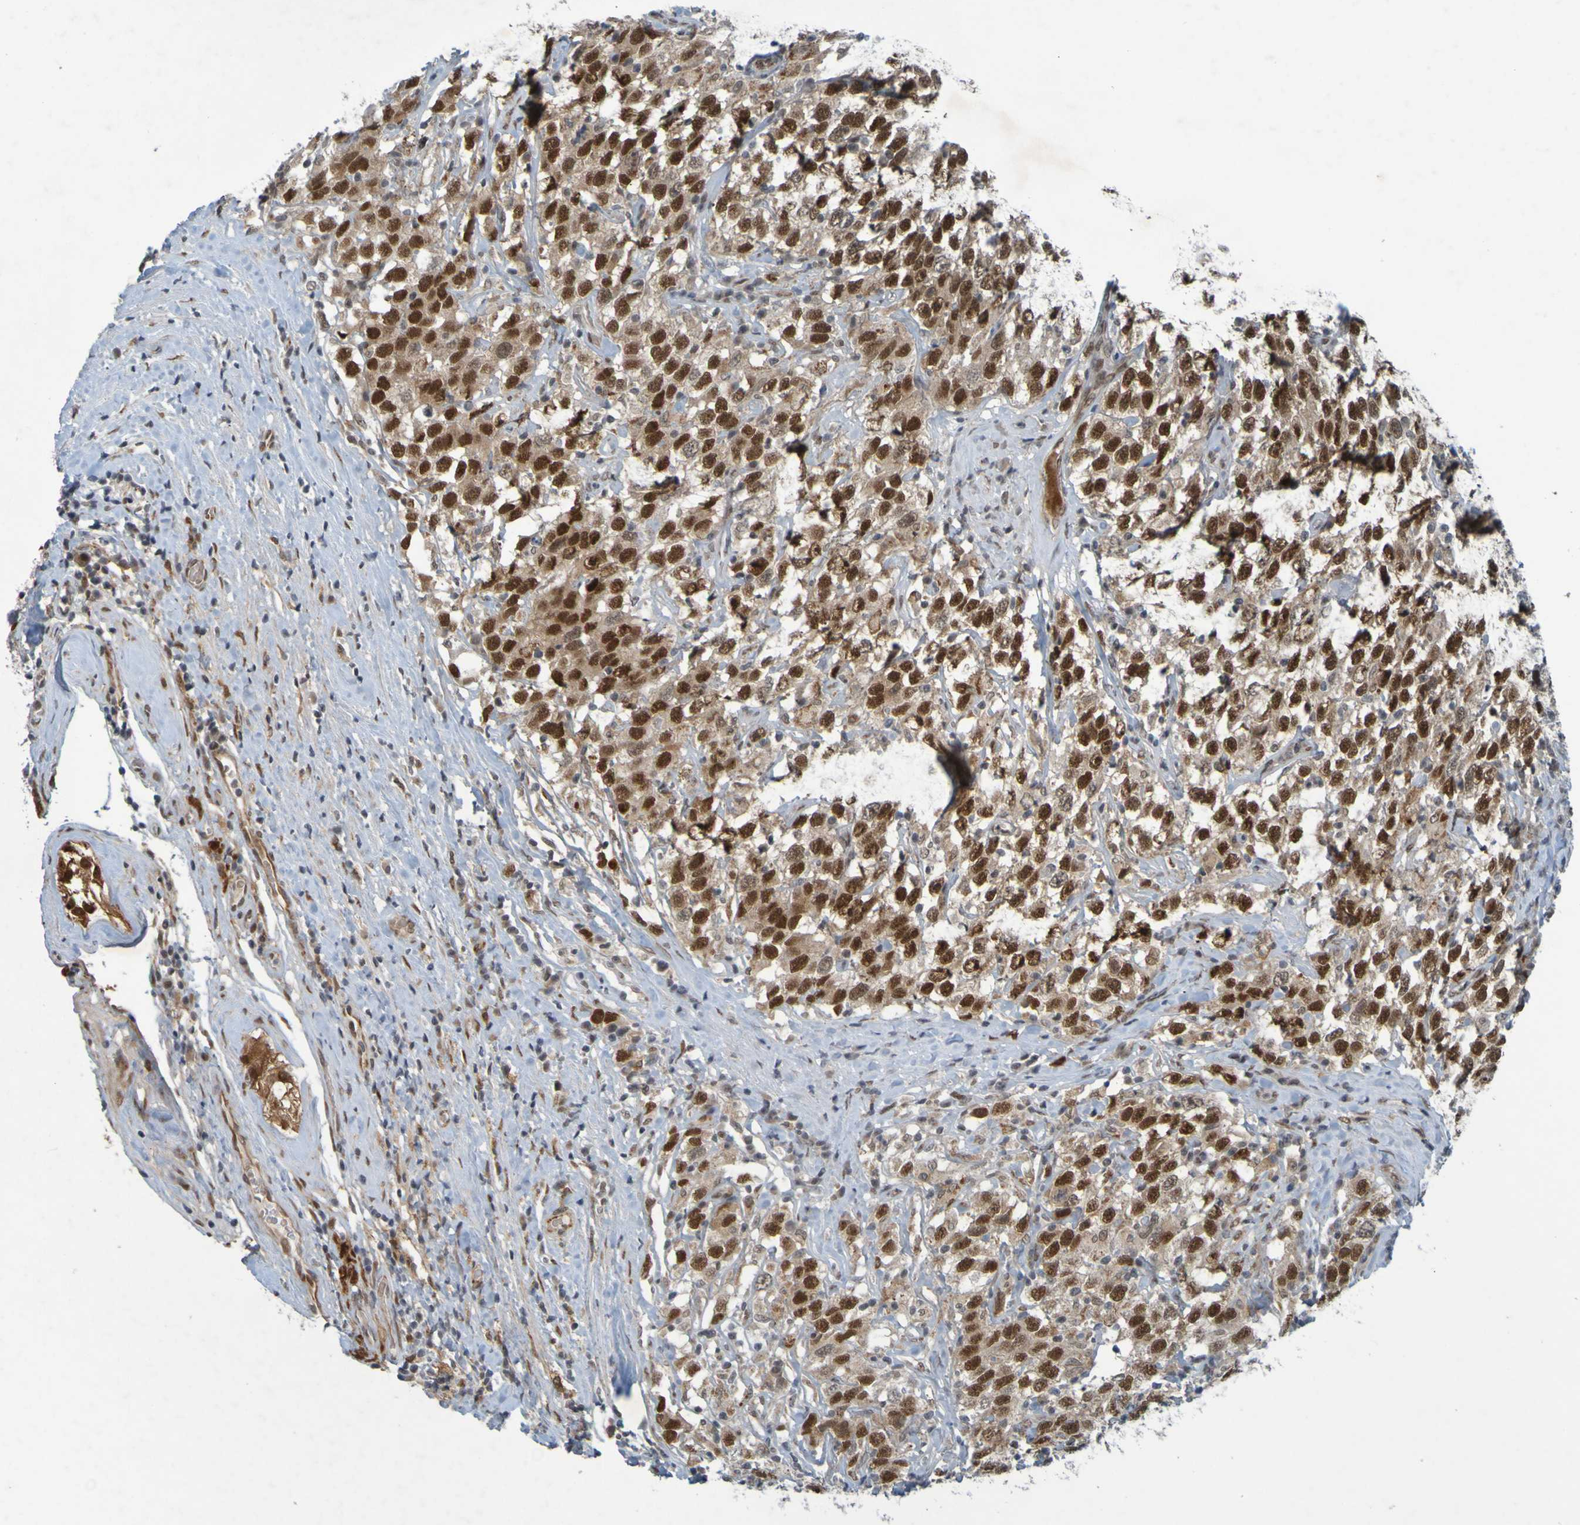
{"staining": {"intensity": "strong", "quantity": ">75%", "location": "cytoplasmic/membranous,nuclear"}, "tissue": "testis cancer", "cell_type": "Tumor cells", "image_type": "cancer", "snomed": [{"axis": "morphology", "description": "Seminoma, NOS"}, {"axis": "topography", "description": "Testis"}], "caption": "Human testis seminoma stained with a protein marker displays strong staining in tumor cells.", "gene": "MCPH1", "patient": {"sex": "male", "age": 41}}